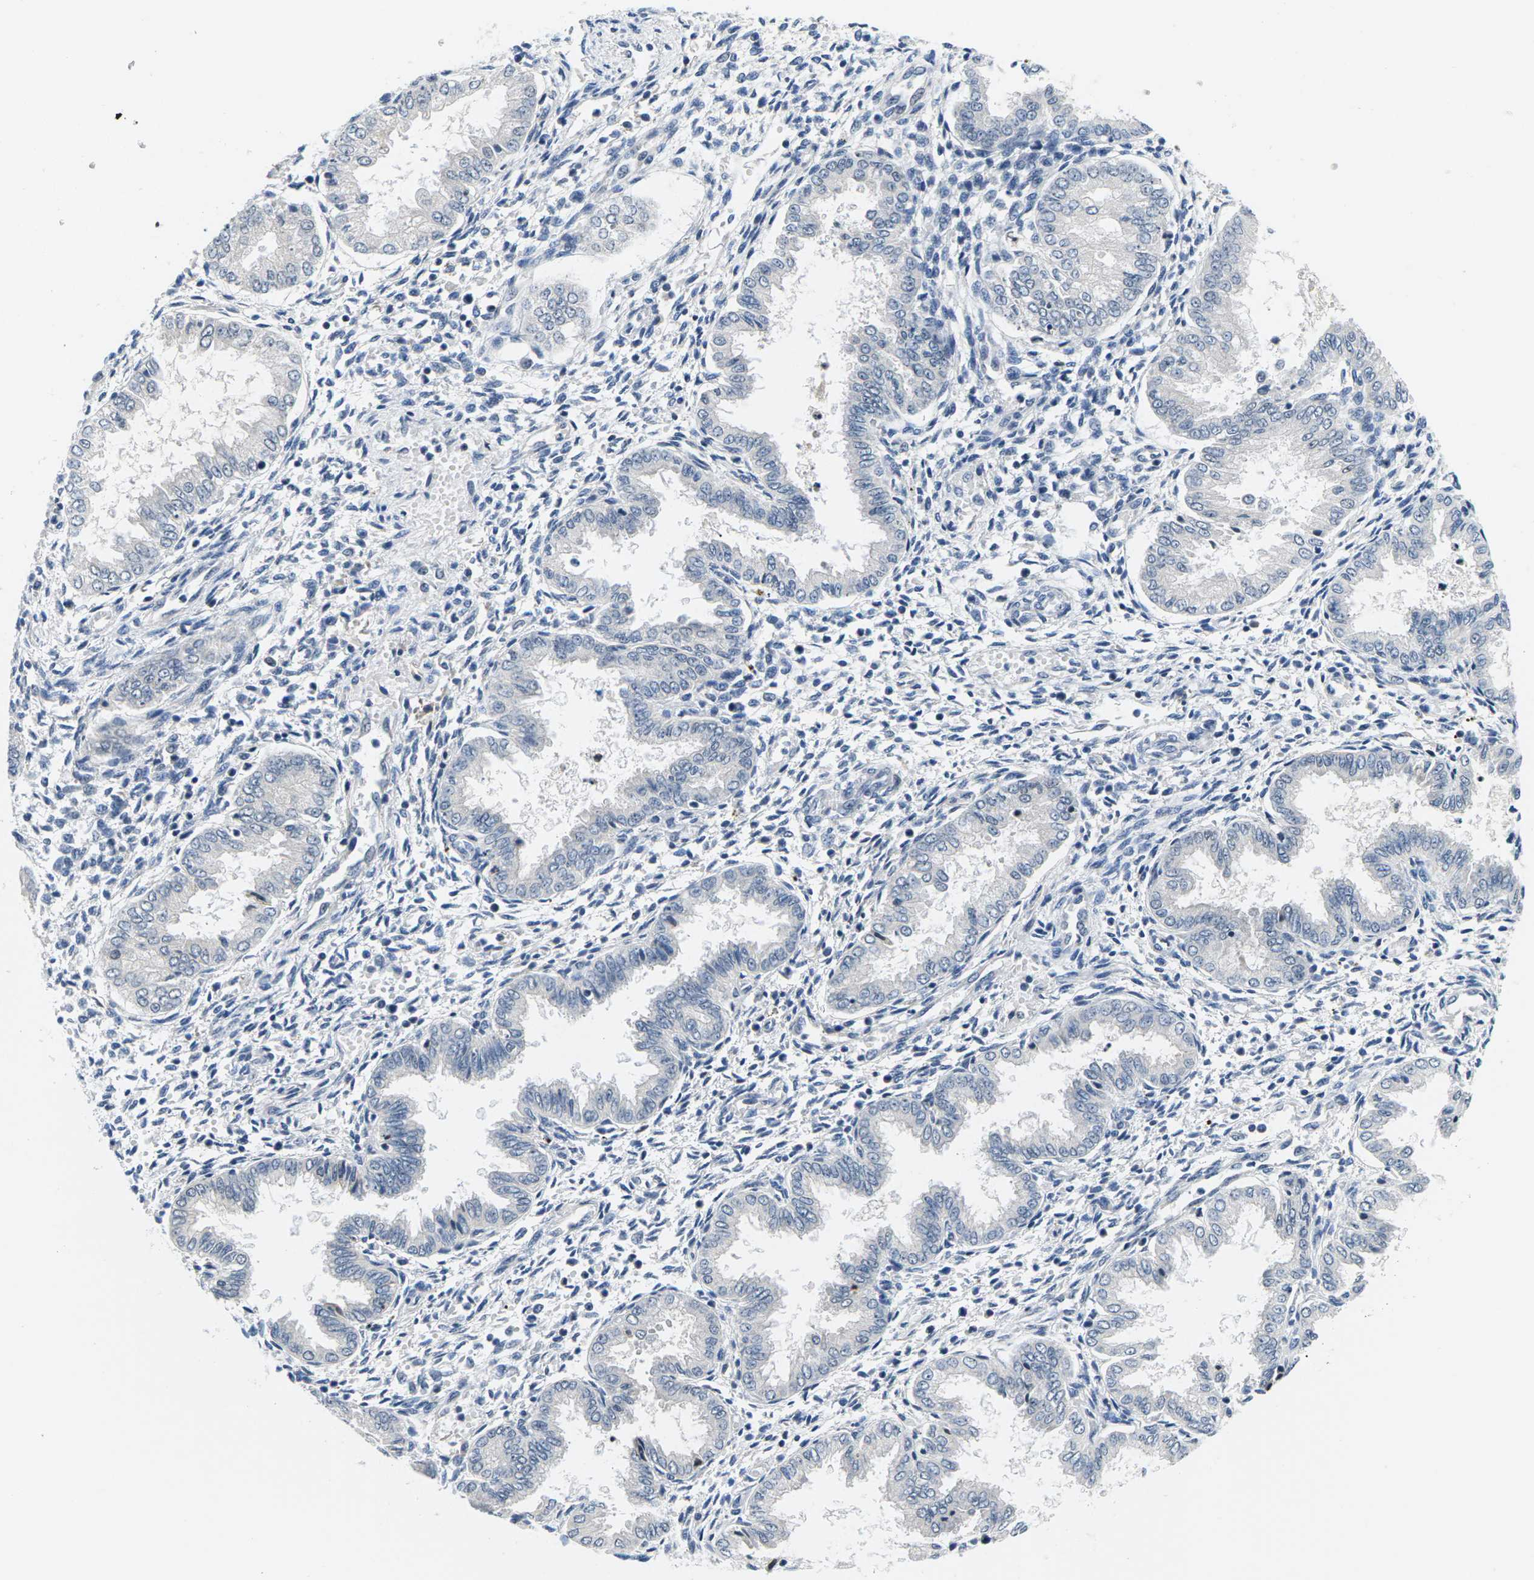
{"staining": {"intensity": "negative", "quantity": "none", "location": "none"}, "tissue": "endometrium", "cell_type": "Cells in endometrial stroma", "image_type": "normal", "snomed": [{"axis": "morphology", "description": "Normal tissue, NOS"}, {"axis": "topography", "description": "Endometrium"}], "caption": "DAB immunohistochemical staining of normal endometrium exhibits no significant staining in cells in endometrial stroma.", "gene": "NSRP1", "patient": {"sex": "female", "age": 33}}